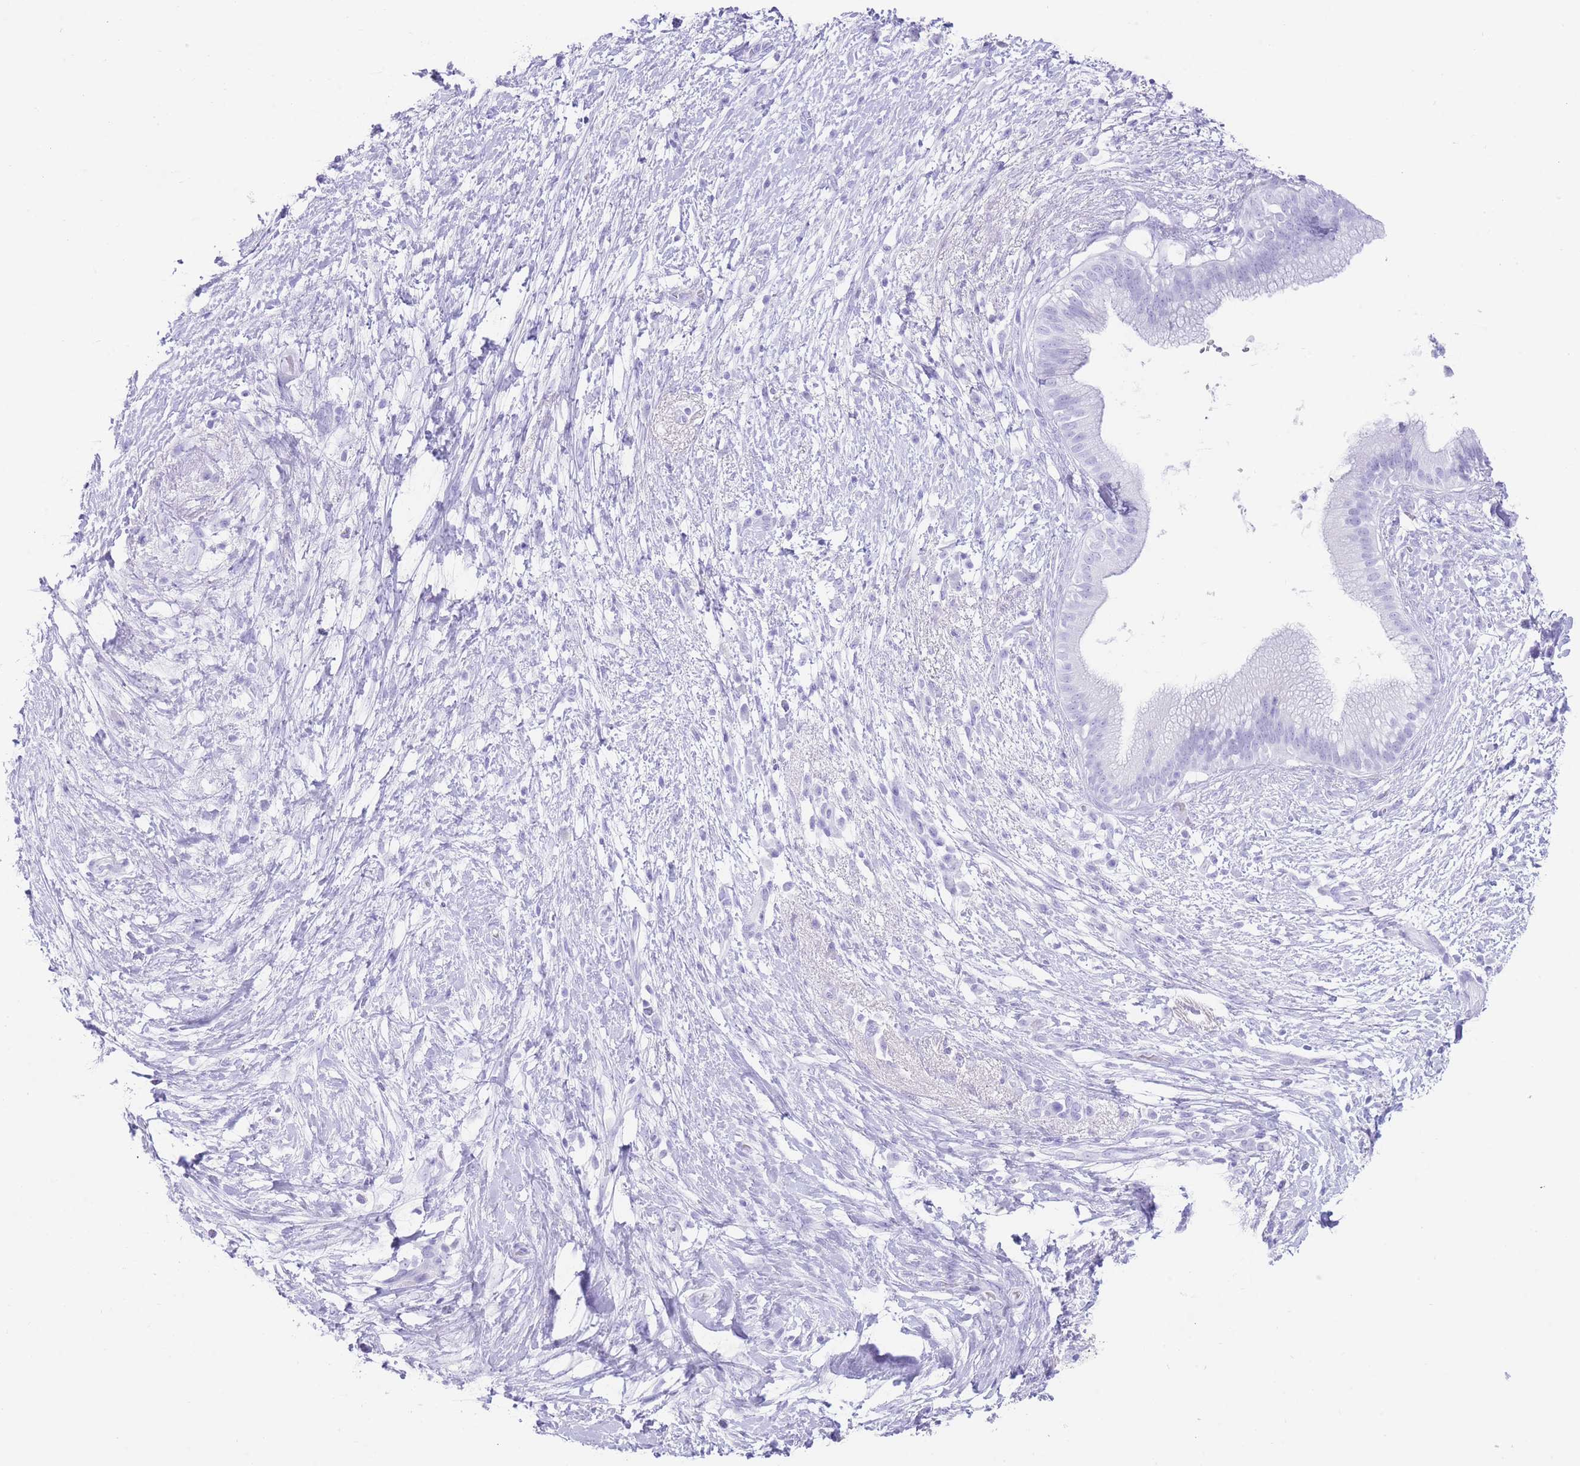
{"staining": {"intensity": "negative", "quantity": "none", "location": "none"}, "tissue": "pancreatic cancer", "cell_type": "Tumor cells", "image_type": "cancer", "snomed": [{"axis": "morphology", "description": "Adenocarcinoma, NOS"}, {"axis": "topography", "description": "Pancreas"}], "caption": "This is a micrograph of immunohistochemistry staining of pancreatic adenocarcinoma, which shows no positivity in tumor cells.", "gene": "ELOA2", "patient": {"sex": "female", "age": 72}}